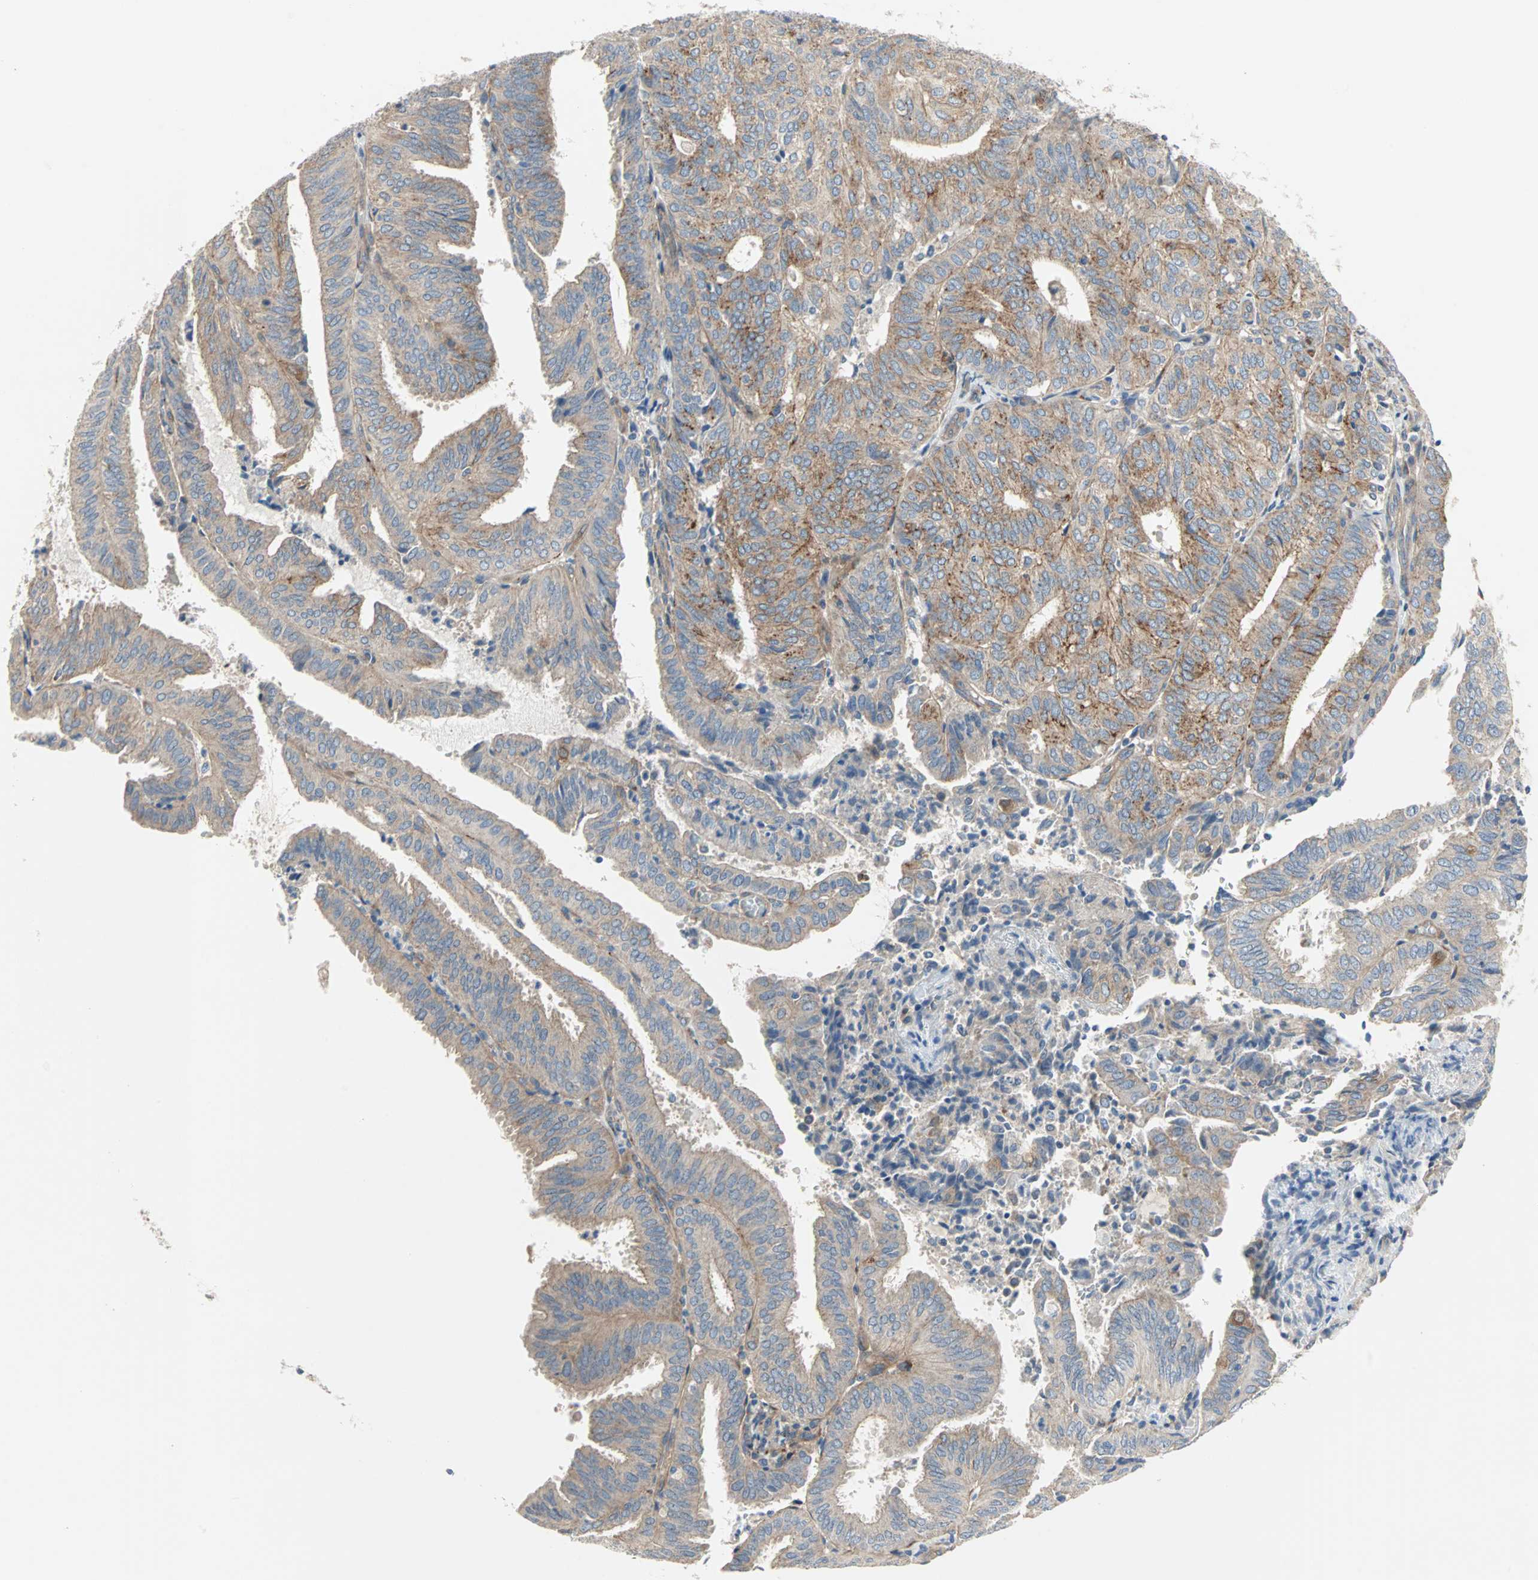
{"staining": {"intensity": "moderate", "quantity": "25%-75%", "location": "cytoplasmic/membranous"}, "tissue": "endometrial cancer", "cell_type": "Tumor cells", "image_type": "cancer", "snomed": [{"axis": "morphology", "description": "Adenocarcinoma, NOS"}, {"axis": "topography", "description": "Uterus"}], "caption": "Immunohistochemistry (DAB) staining of adenocarcinoma (endometrial) displays moderate cytoplasmic/membranous protein positivity in about 25%-75% of tumor cells. (DAB (3,3'-diaminobenzidine) IHC with brightfield microscopy, high magnification).", "gene": "PDE8A", "patient": {"sex": "female", "age": 60}}